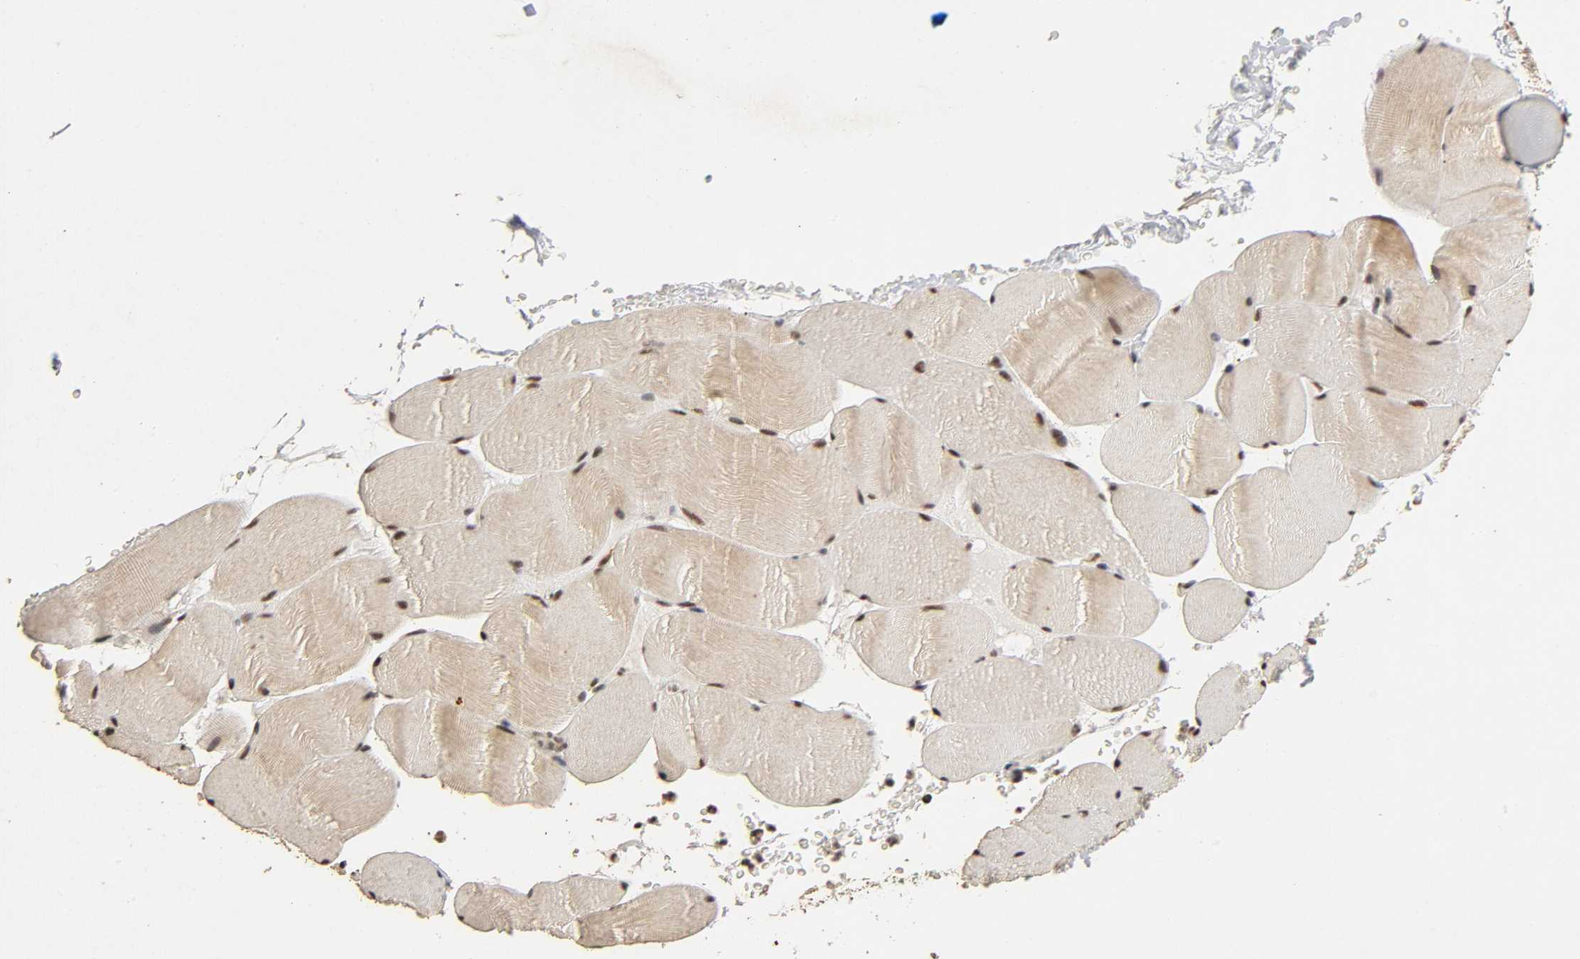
{"staining": {"intensity": "moderate", "quantity": ">75%", "location": "cytoplasmic/membranous"}, "tissue": "skeletal muscle", "cell_type": "Myocytes", "image_type": "normal", "snomed": [{"axis": "morphology", "description": "Normal tissue, NOS"}, {"axis": "topography", "description": "Skeletal muscle"}], "caption": "Immunohistochemistry staining of normal skeletal muscle, which displays medium levels of moderate cytoplasmic/membranous expression in approximately >75% of myocytes indicating moderate cytoplasmic/membranous protein staining. The staining was performed using DAB (3,3'-diaminobenzidine) (brown) for protein detection and nuclei were counterstained in hematoxylin (blue).", "gene": "RNF122", "patient": {"sex": "male", "age": 62}}